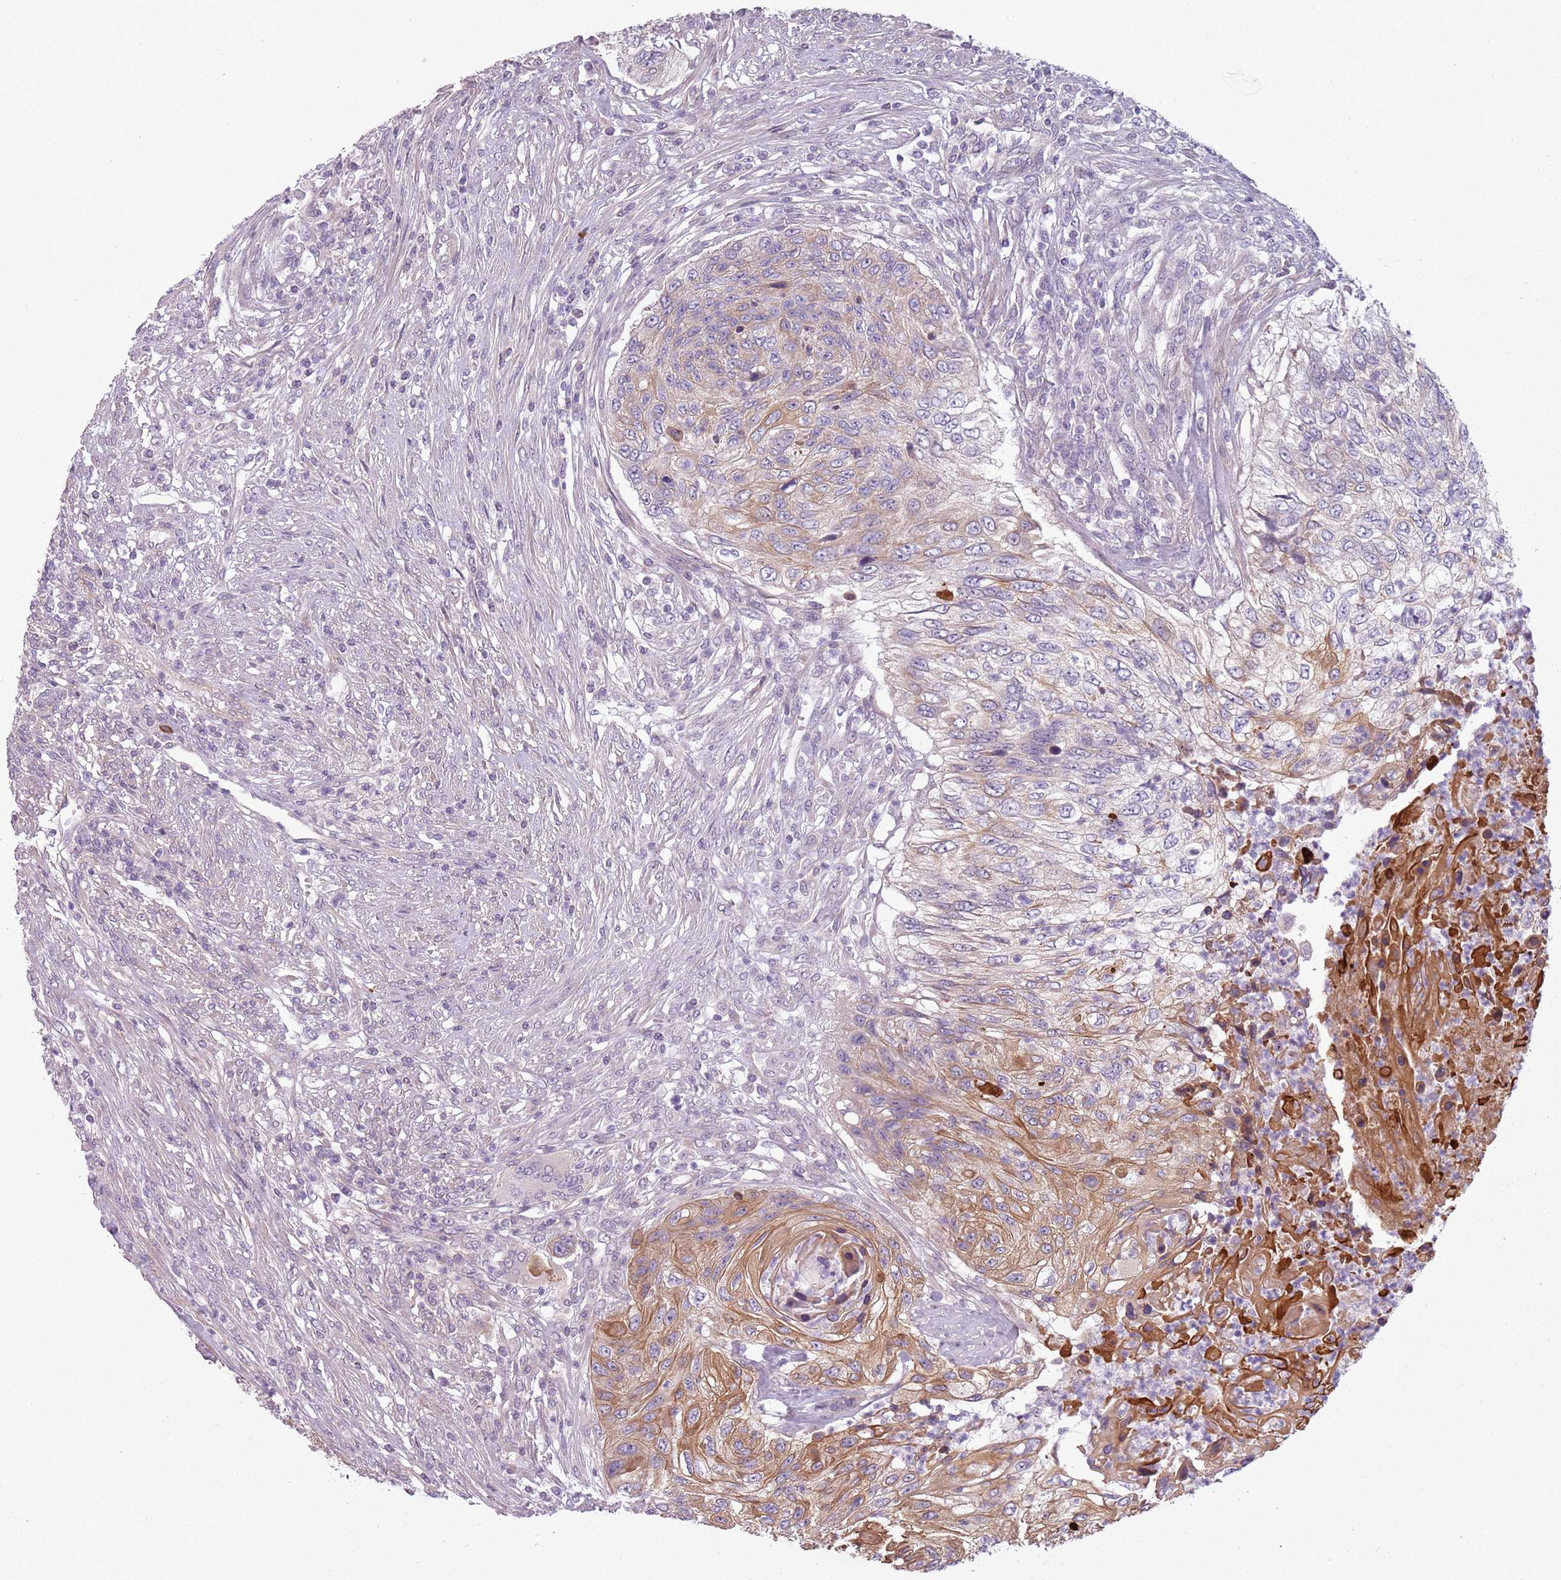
{"staining": {"intensity": "moderate", "quantity": "25%-75%", "location": "cytoplasmic/membranous"}, "tissue": "urothelial cancer", "cell_type": "Tumor cells", "image_type": "cancer", "snomed": [{"axis": "morphology", "description": "Urothelial carcinoma, High grade"}, {"axis": "topography", "description": "Urinary bladder"}], "caption": "Protein analysis of urothelial cancer tissue exhibits moderate cytoplasmic/membranous staining in about 25%-75% of tumor cells.", "gene": "TLCD2", "patient": {"sex": "female", "age": 60}}